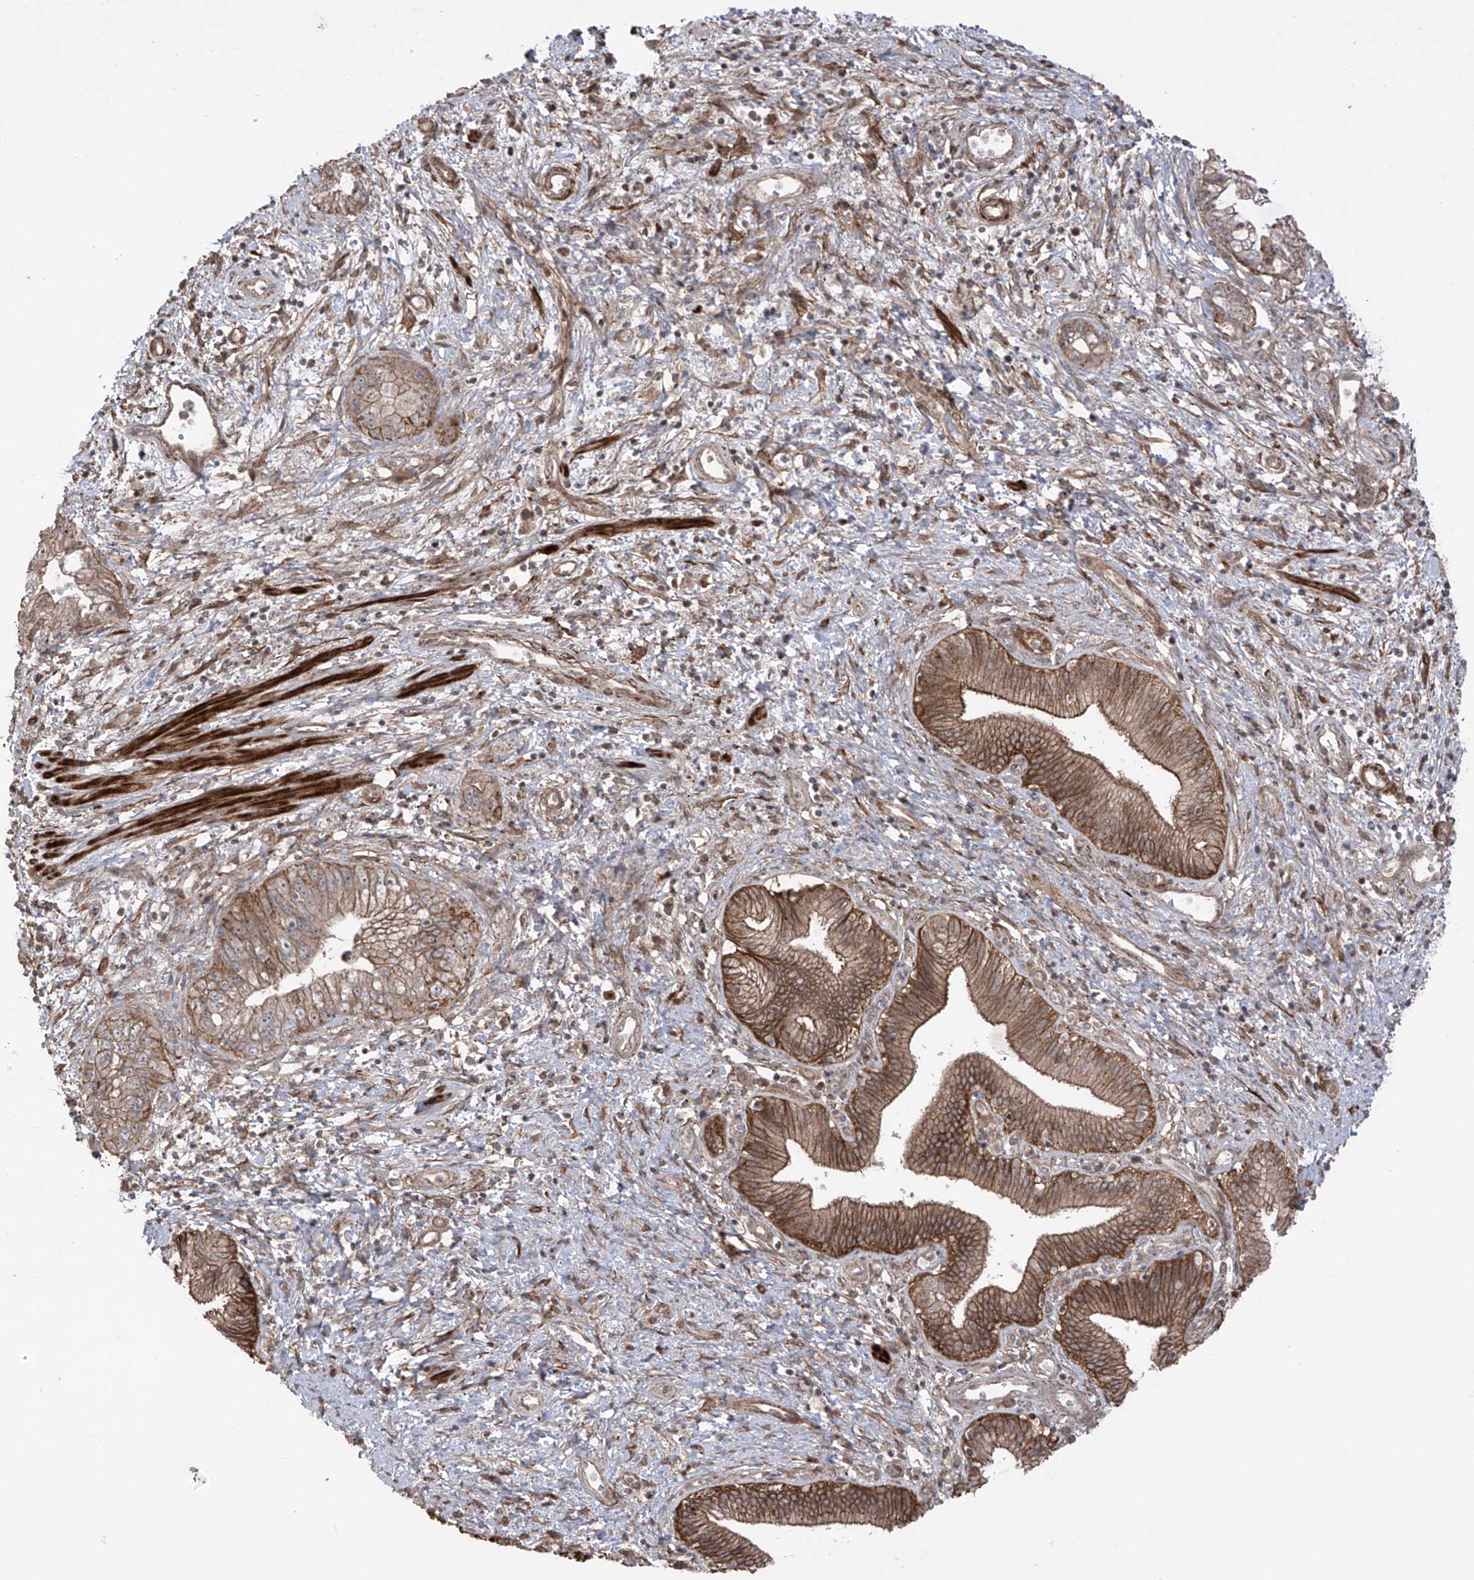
{"staining": {"intensity": "moderate", "quantity": "25%-75%", "location": "cytoplasmic/membranous"}, "tissue": "pancreatic cancer", "cell_type": "Tumor cells", "image_type": "cancer", "snomed": [{"axis": "morphology", "description": "Adenocarcinoma, NOS"}, {"axis": "topography", "description": "Pancreas"}], "caption": "A micrograph of adenocarcinoma (pancreatic) stained for a protein reveals moderate cytoplasmic/membranous brown staining in tumor cells.", "gene": "LRRC74A", "patient": {"sex": "female", "age": 73}}